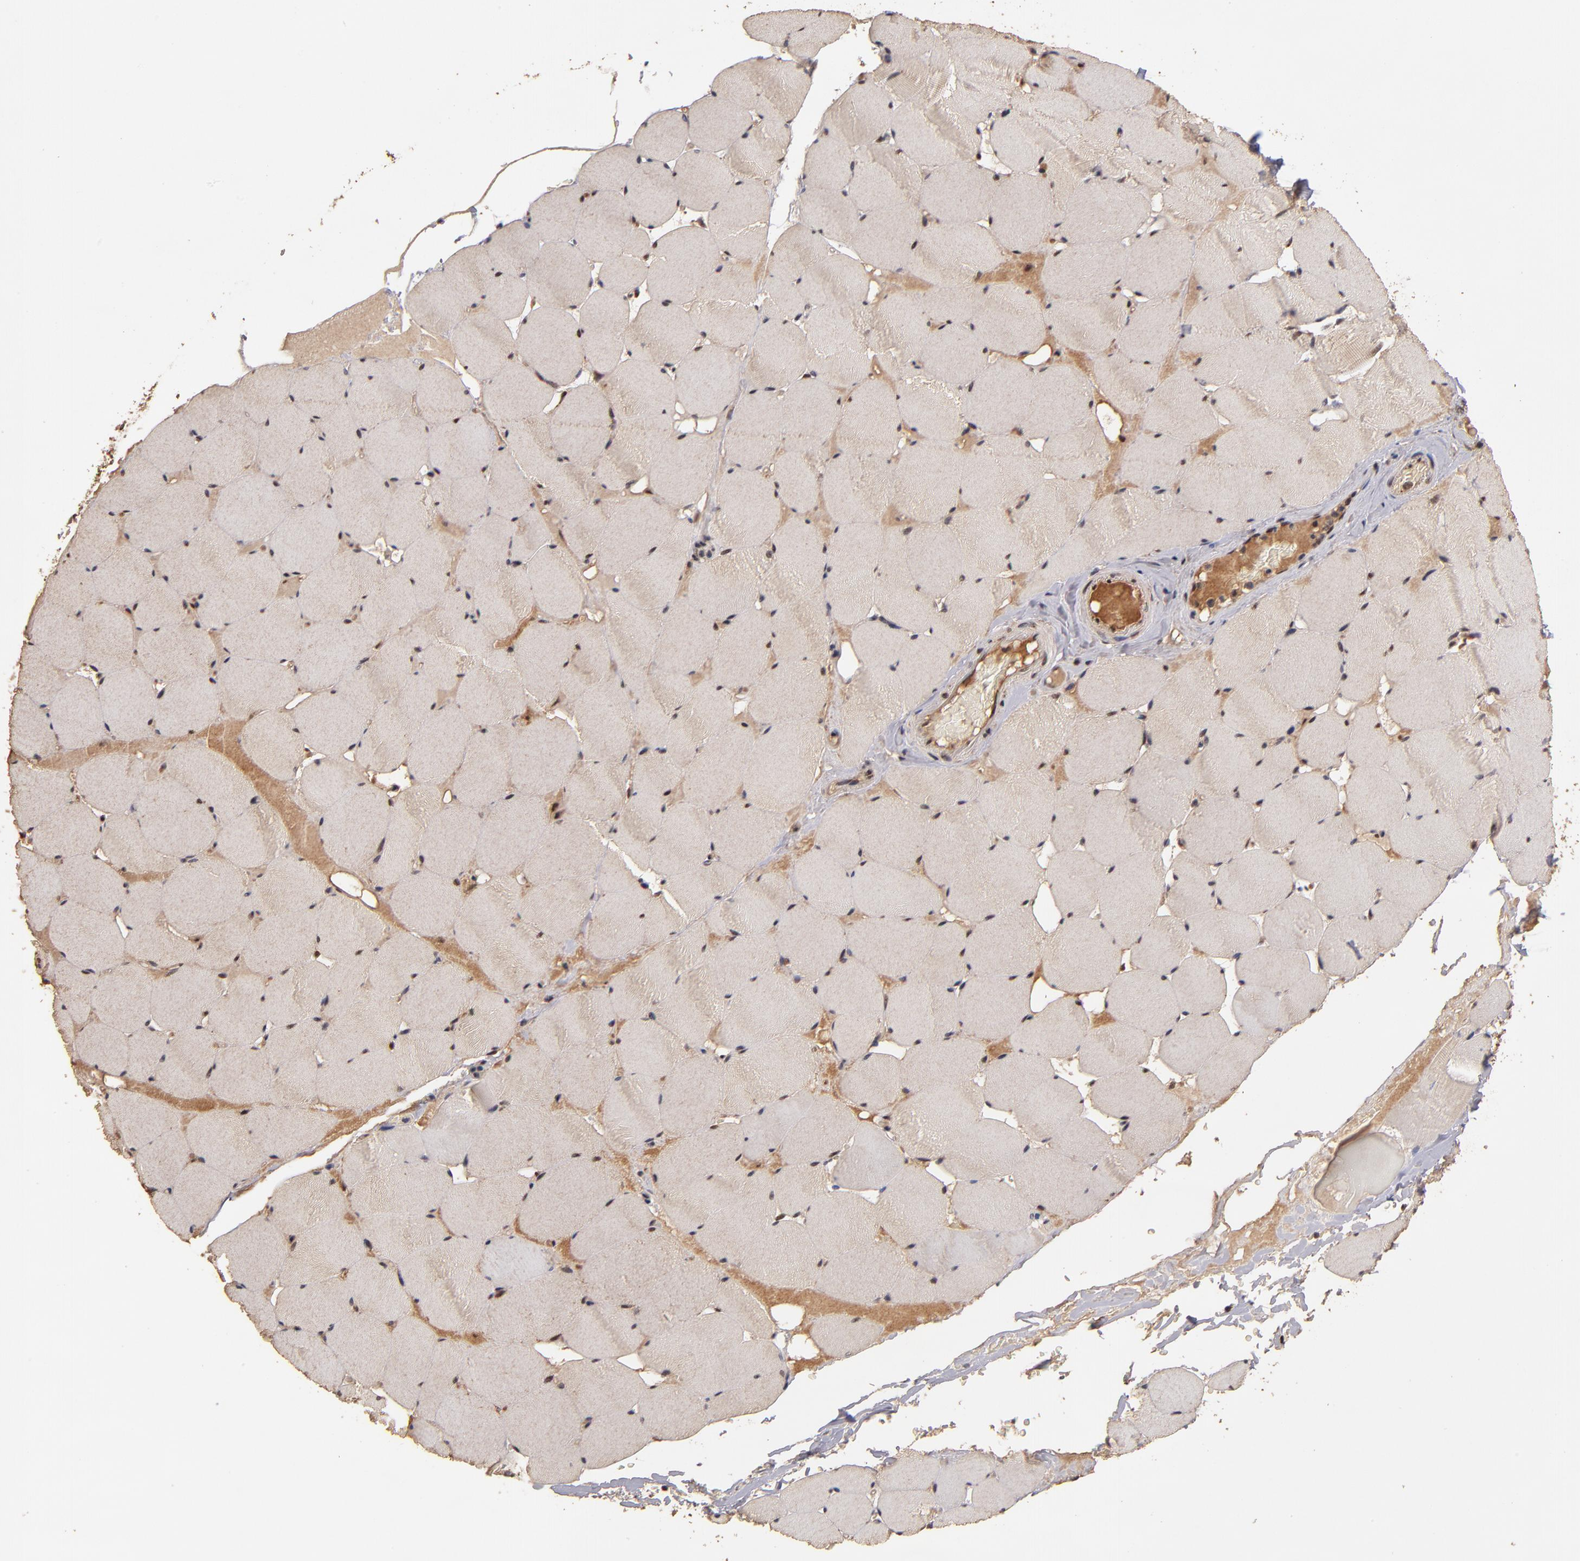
{"staining": {"intensity": "weak", "quantity": ">75%", "location": "cytoplasmic/membranous,nuclear"}, "tissue": "skeletal muscle", "cell_type": "Myocytes", "image_type": "normal", "snomed": [{"axis": "morphology", "description": "Normal tissue, NOS"}, {"axis": "topography", "description": "Skeletal muscle"}], "caption": "A brown stain shows weak cytoplasmic/membranous,nuclear expression of a protein in myocytes of normal human skeletal muscle. (brown staining indicates protein expression, while blue staining denotes nuclei).", "gene": "EAPP", "patient": {"sex": "male", "age": 62}}